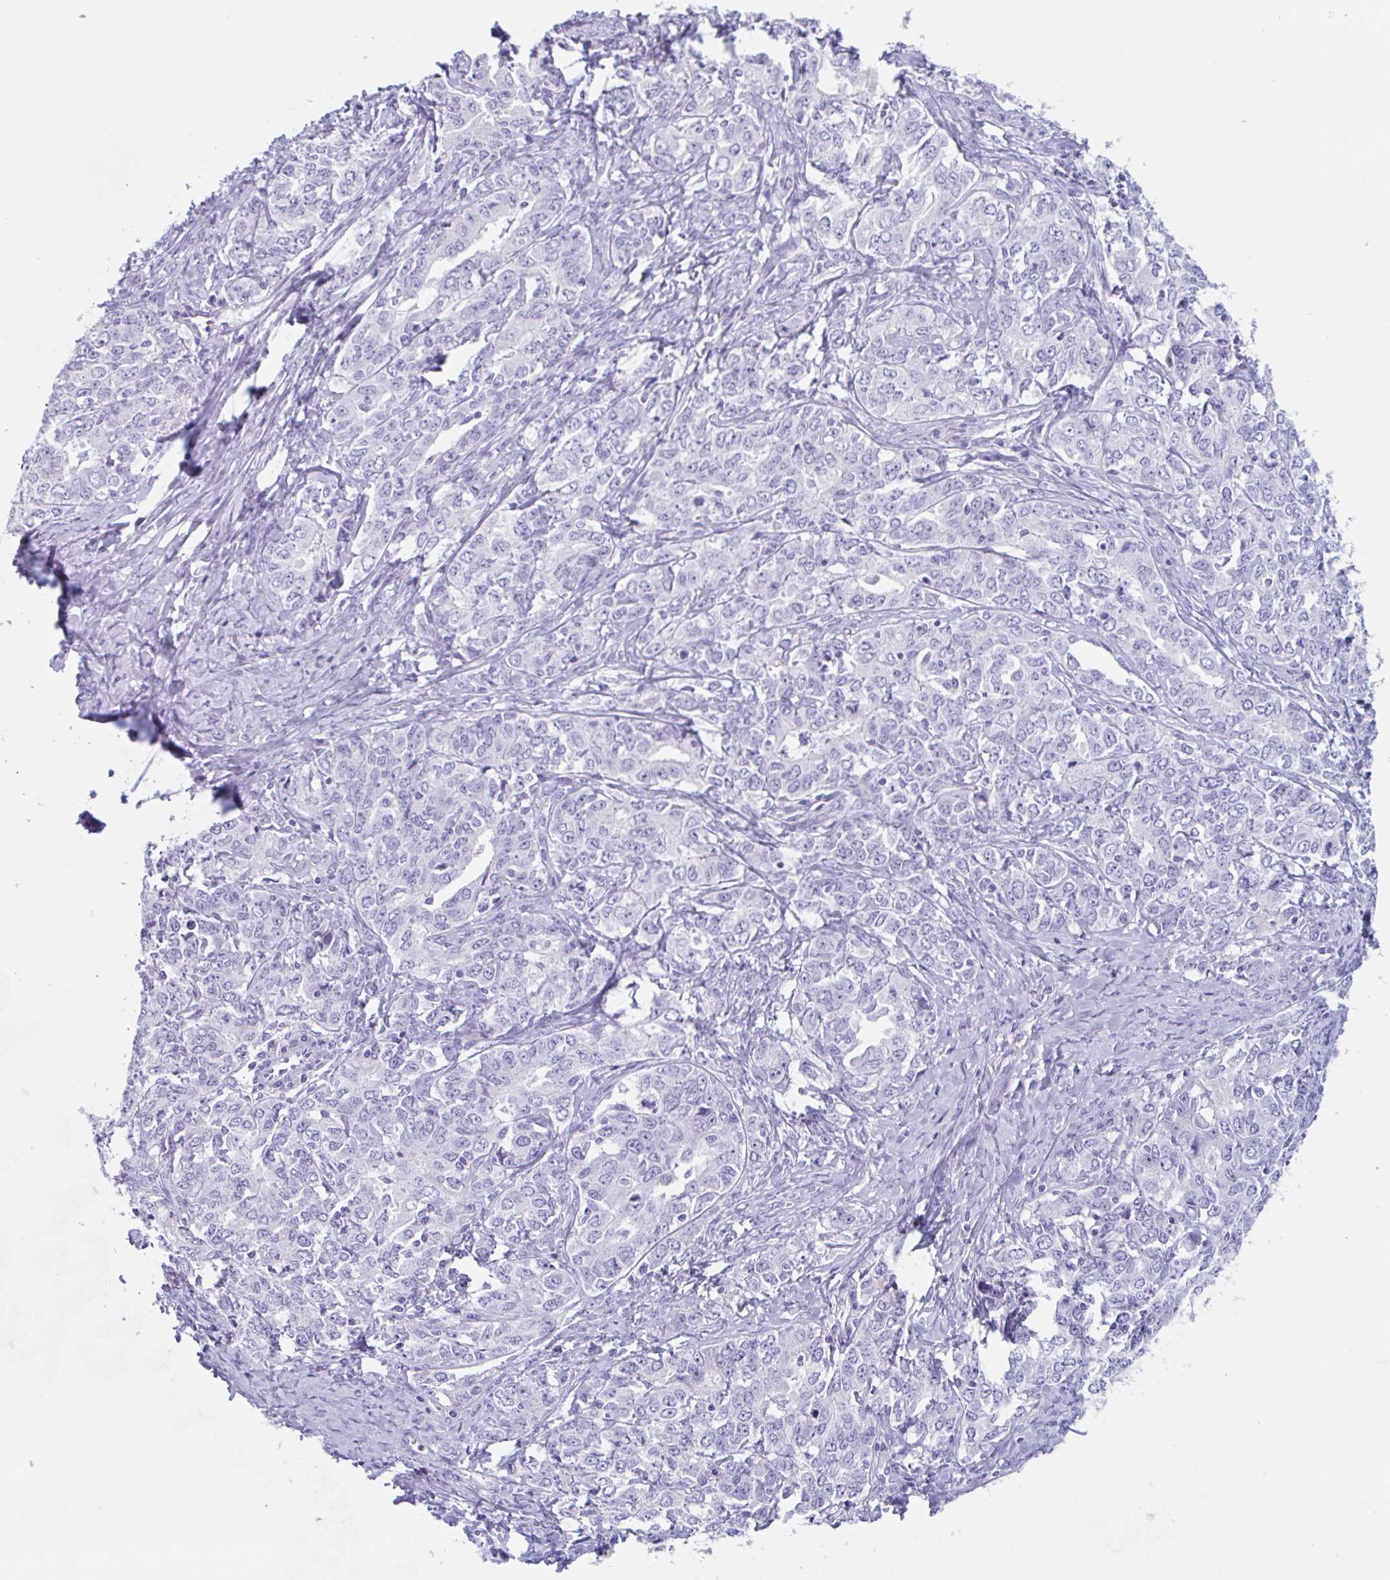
{"staining": {"intensity": "negative", "quantity": "none", "location": "none"}, "tissue": "ovarian cancer", "cell_type": "Tumor cells", "image_type": "cancer", "snomed": [{"axis": "morphology", "description": "Carcinoma, endometroid"}, {"axis": "topography", "description": "Ovary"}], "caption": "The photomicrograph exhibits no staining of tumor cells in ovarian endometroid carcinoma.", "gene": "EMC4", "patient": {"sex": "female", "age": 62}}